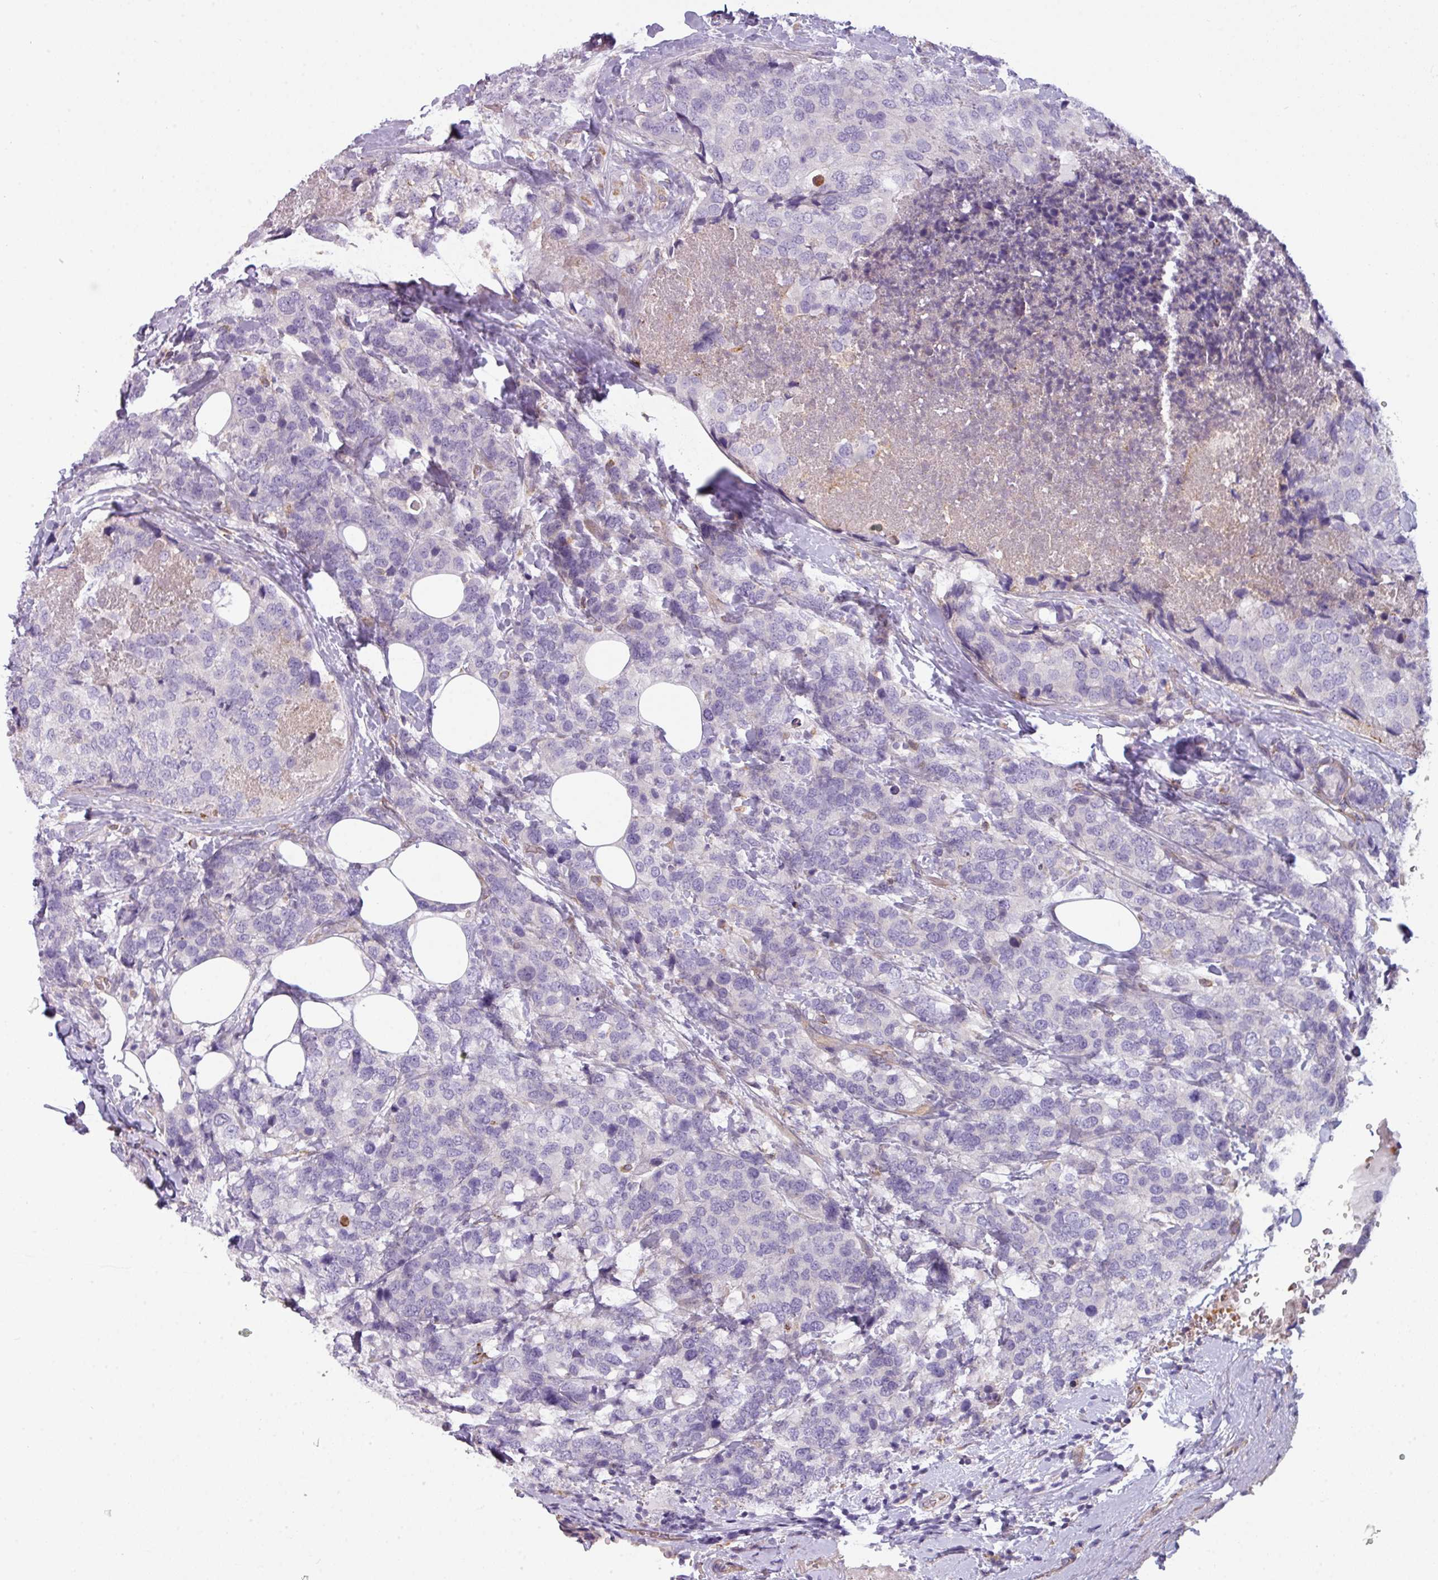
{"staining": {"intensity": "negative", "quantity": "none", "location": "none"}, "tissue": "breast cancer", "cell_type": "Tumor cells", "image_type": "cancer", "snomed": [{"axis": "morphology", "description": "Lobular carcinoma"}, {"axis": "topography", "description": "Breast"}], "caption": "A micrograph of breast cancer stained for a protein shows no brown staining in tumor cells.", "gene": "BUD23", "patient": {"sex": "female", "age": 59}}